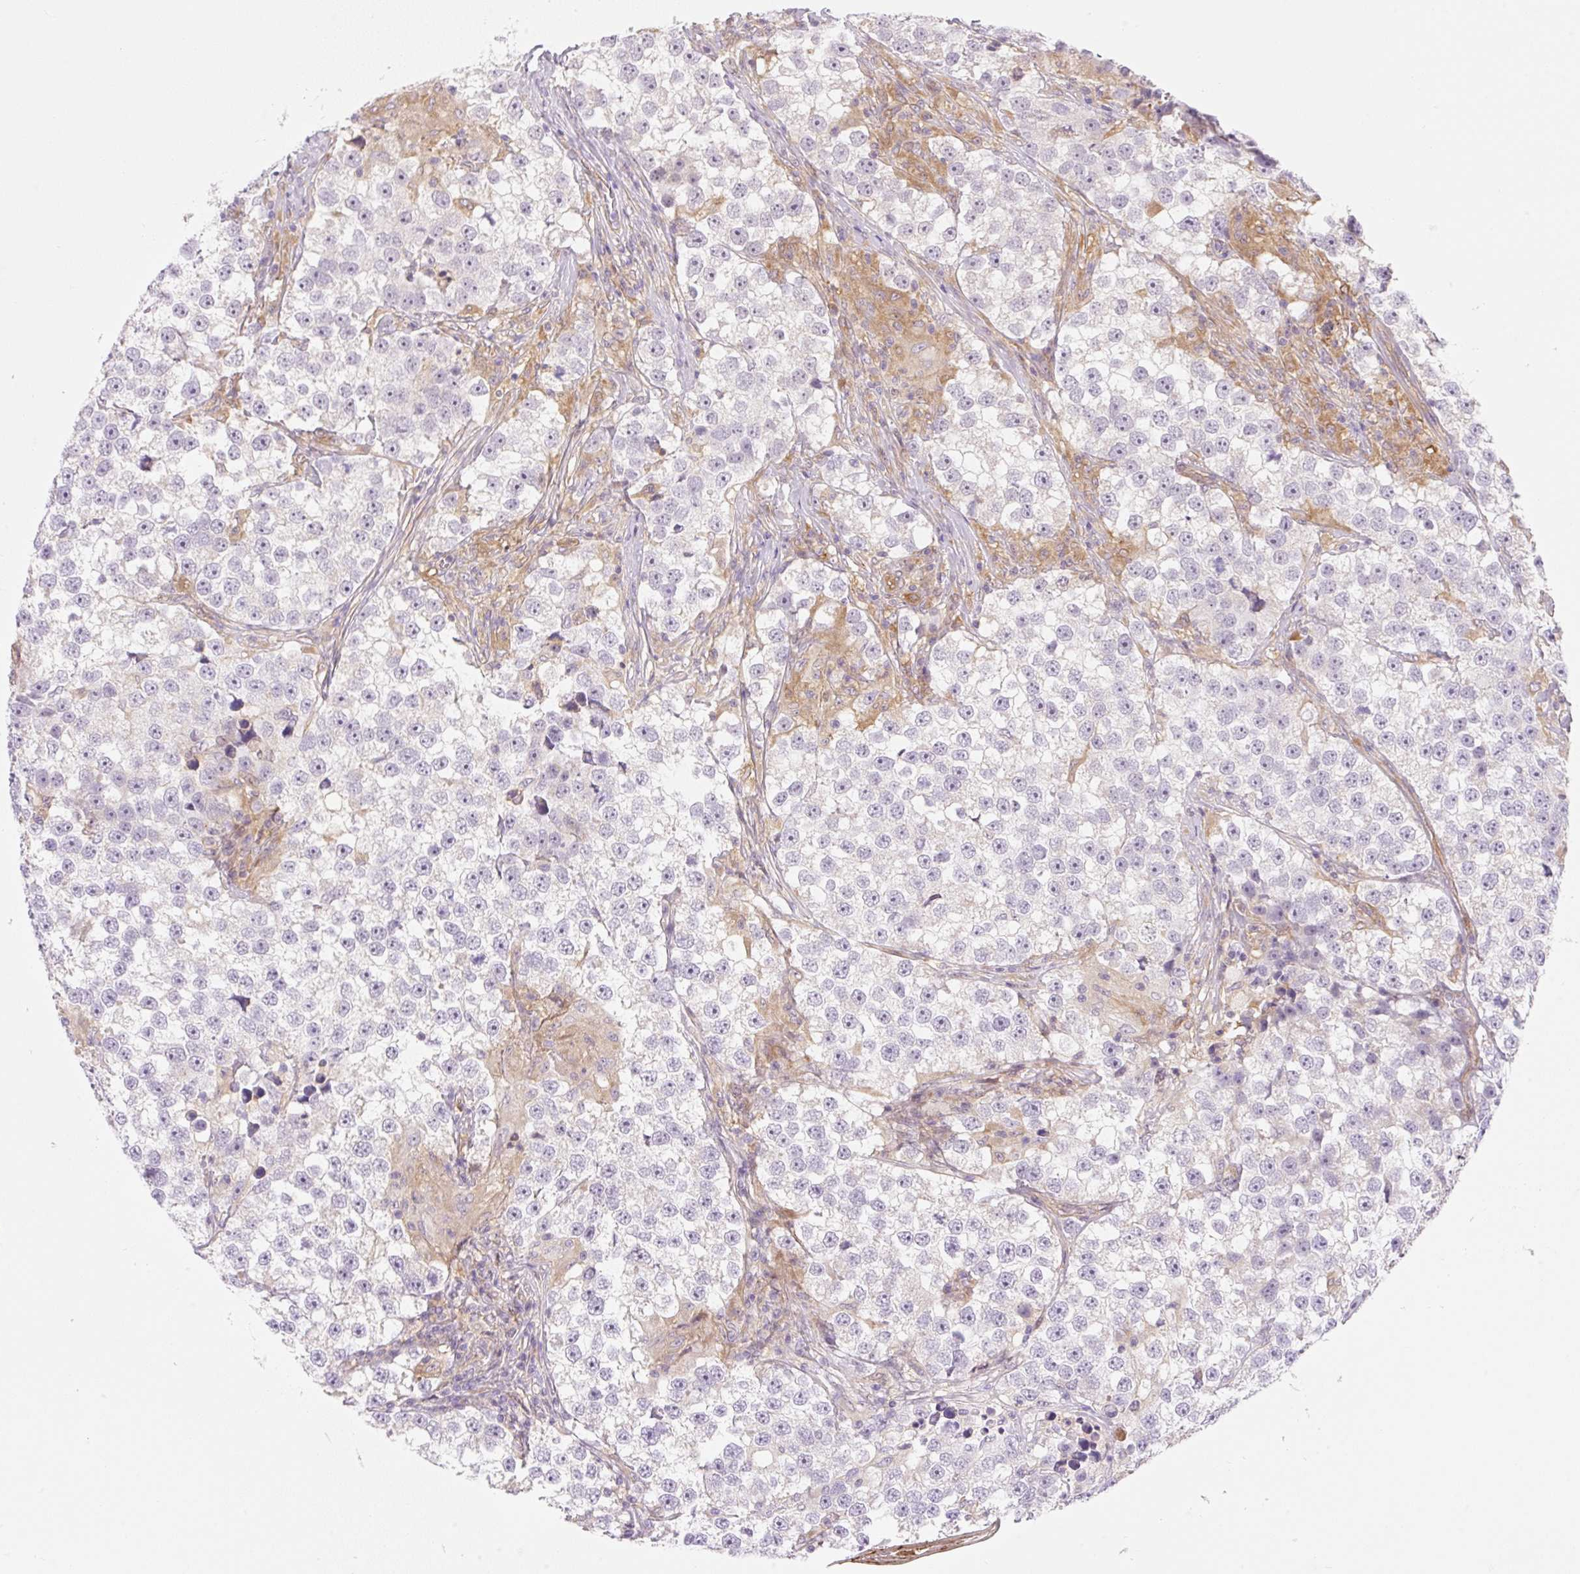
{"staining": {"intensity": "negative", "quantity": "none", "location": "none"}, "tissue": "testis cancer", "cell_type": "Tumor cells", "image_type": "cancer", "snomed": [{"axis": "morphology", "description": "Seminoma, NOS"}, {"axis": "topography", "description": "Testis"}], "caption": "Tumor cells show no significant protein expression in testis seminoma. Nuclei are stained in blue.", "gene": "OMA1", "patient": {"sex": "male", "age": 46}}